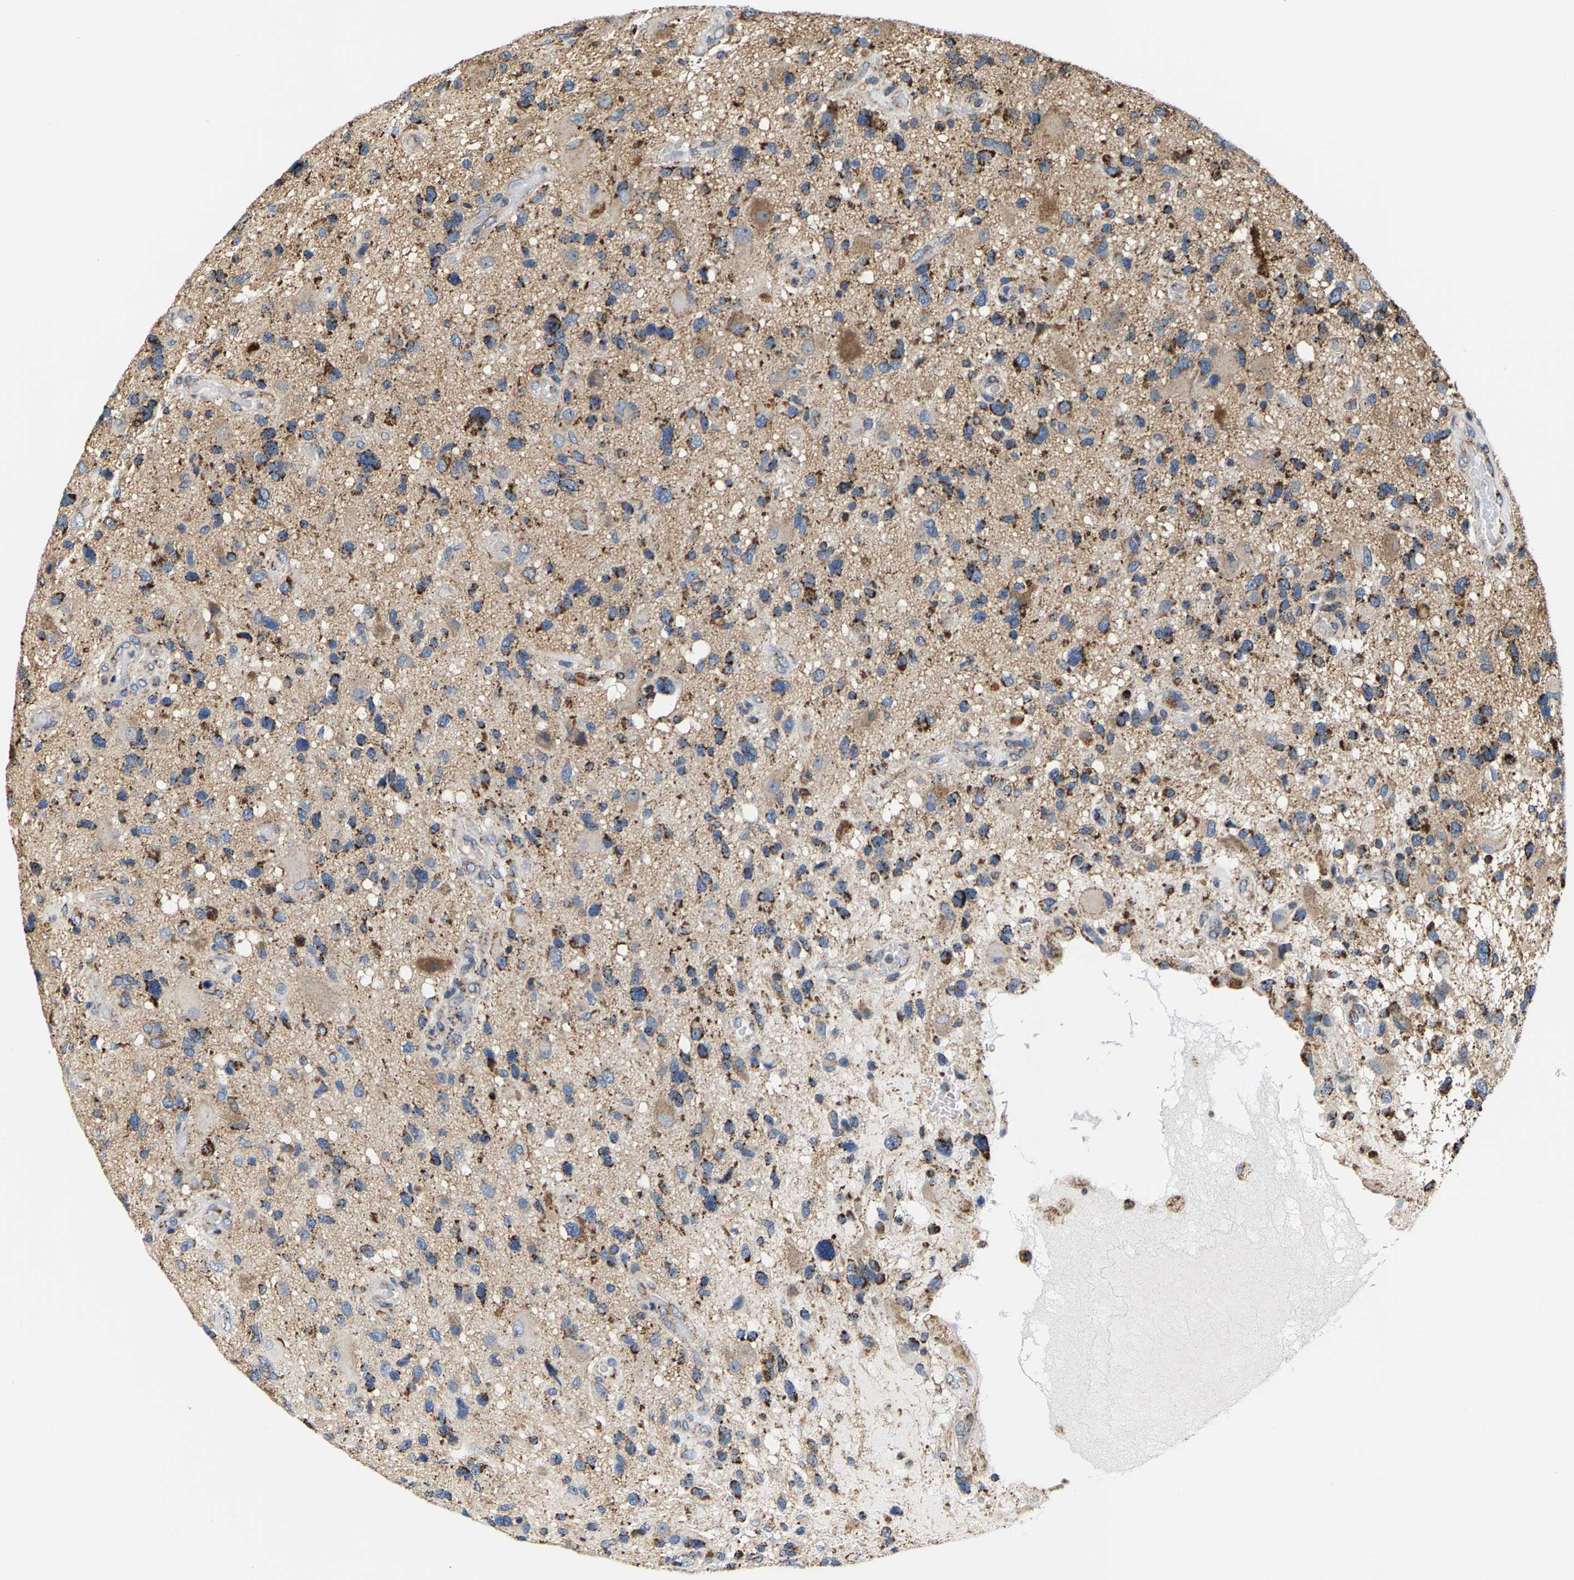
{"staining": {"intensity": "moderate", "quantity": ">75%", "location": "cytoplasmic/membranous"}, "tissue": "glioma", "cell_type": "Tumor cells", "image_type": "cancer", "snomed": [{"axis": "morphology", "description": "Glioma, malignant, High grade"}, {"axis": "topography", "description": "Brain"}], "caption": "Moderate cytoplasmic/membranous protein staining is seen in approximately >75% of tumor cells in malignant high-grade glioma. (DAB (3,3'-diaminobenzidine) IHC, brown staining for protein, blue staining for nuclei).", "gene": "SHMT2", "patient": {"sex": "male", "age": 33}}